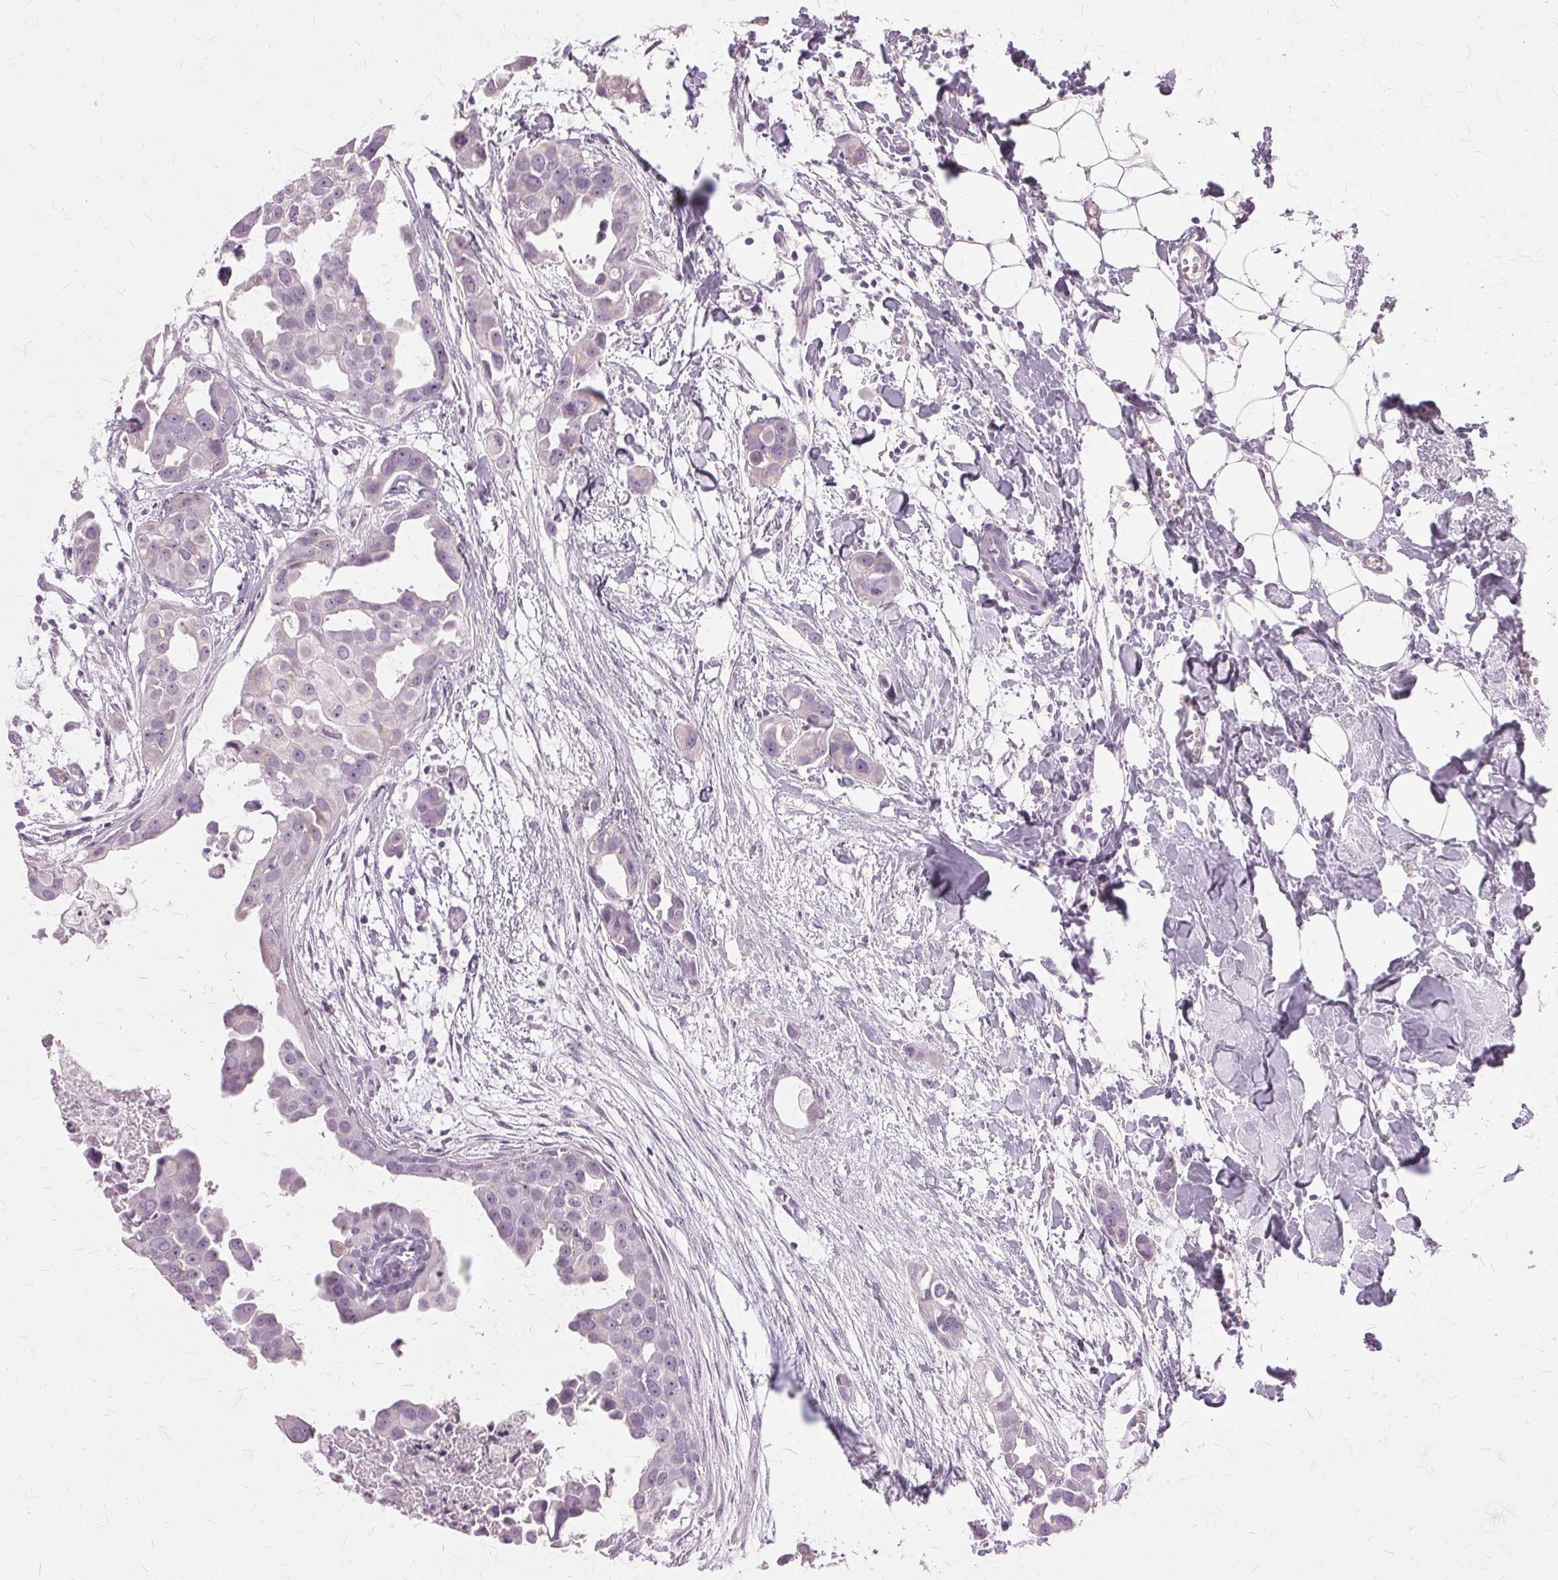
{"staining": {"intensity": "negative", "quantity": "none", "location": "none"}, "tissue": "breast cancer", "cell_type": "Tumor cells", "image_type": "cancer", "snomed": [{"axis": "morphology", "description": "Duct carcinoma"}, {"axis": "topography", "description": "Breast"}], "caption": "IHC histopathology image of human breast infiltrating ductal carcinoma stained for a protein (brown), which demonstrates no positivity in tumor cells.", "gene": "SLC45A3", "patient": {"sex": "female", "age": 38}}